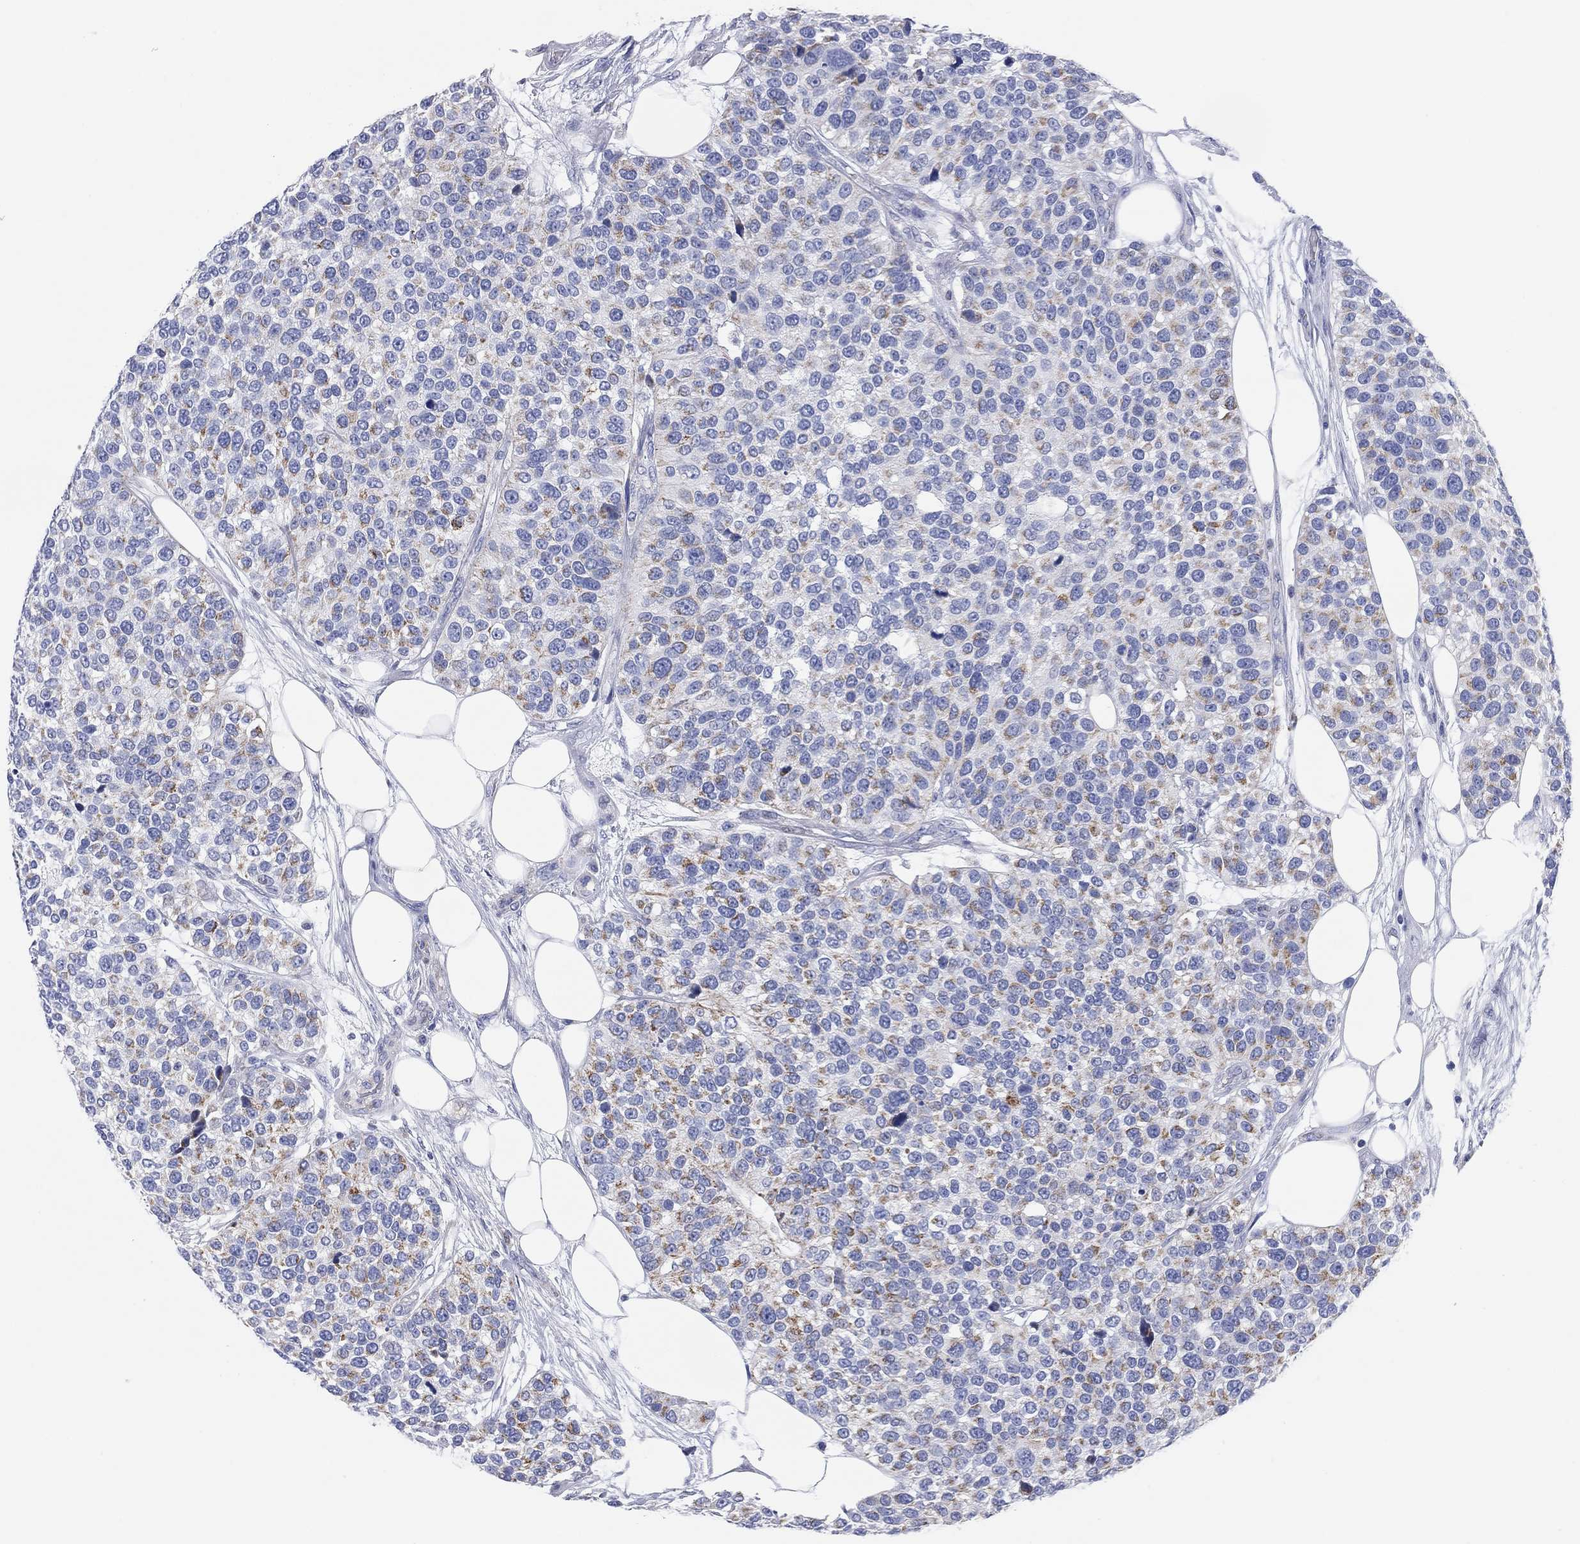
{"staining": {"intensity": "moderate", "quantity": "25%-75%", "location": "cytoplasmic/membranous"}, "tissue": "urothelial cancer", "cell_type": "Tumor cells", "image_type": "cancer", "snomed": [{"axis": "morphology", "description": "Urothelial carcinoma, High grade"}, {"axis": "topography", "description": "Urinary bladder"}], "caption": "Urothelial cancer stained with a protein marker shows moderate staining in tumor cells.", "gene": "CHI3L2", "patient": {"sex": "male", "age": 77}}